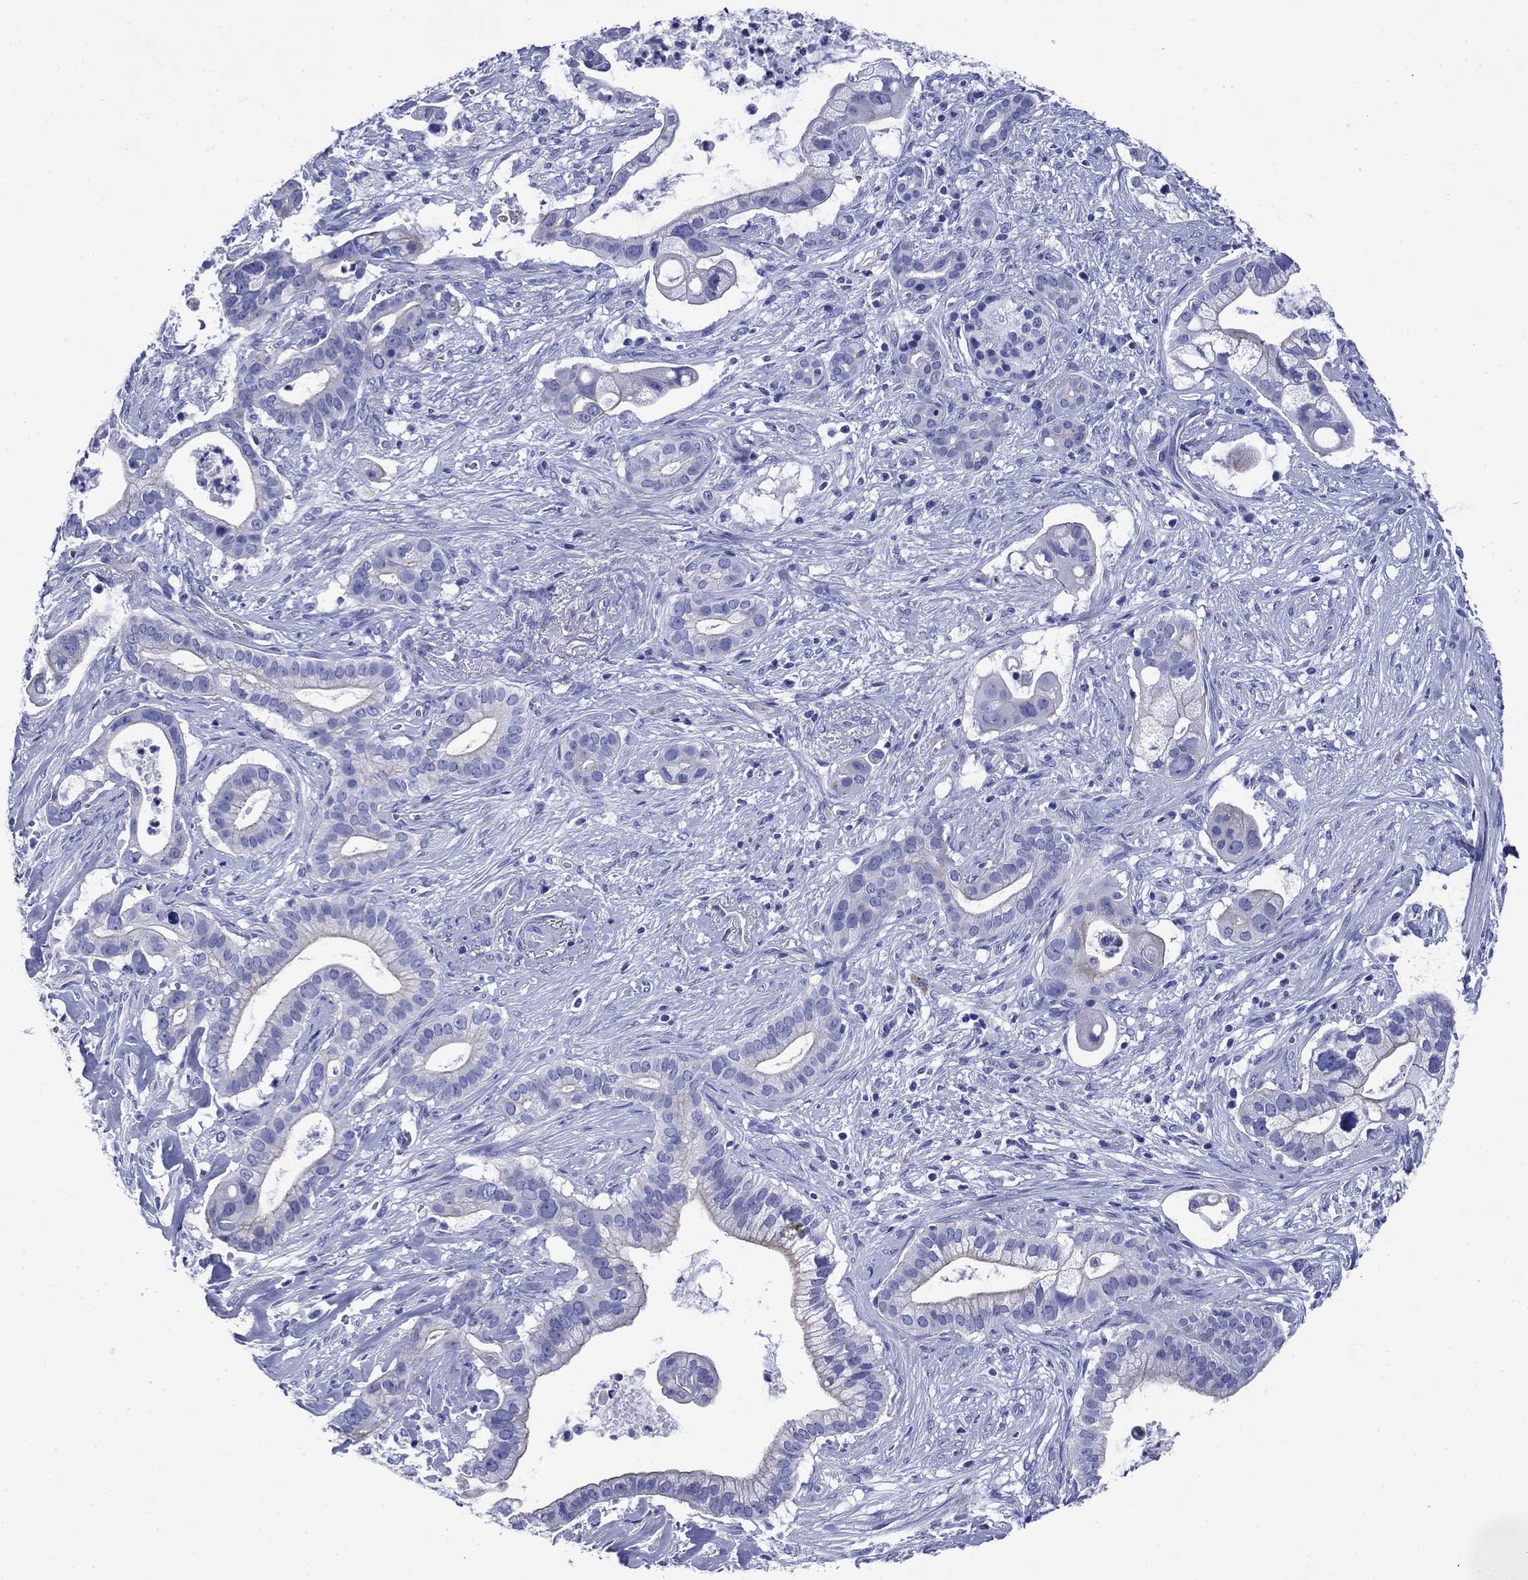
{"staining": {"intensity": "moderate", "quantity": "<25%", "location": "cytoplasmic/membranous"}, "tissue": "pancreatic cancer", "cell_type": "Tumor cells", "image_type": "cancer", "snomed": [{"axis": "morphology", "description": "Adenocarcinoma, NOS"}, {"axis": "topography", "description": "Pancreas"}], "caption": "Pancreatic cancer stained for a protein reveals moderate cytoplasmic/membranous positivity in tumor cells.", "gene": "SLC1A2", "patient": {"sex": "male", "age": 61}}